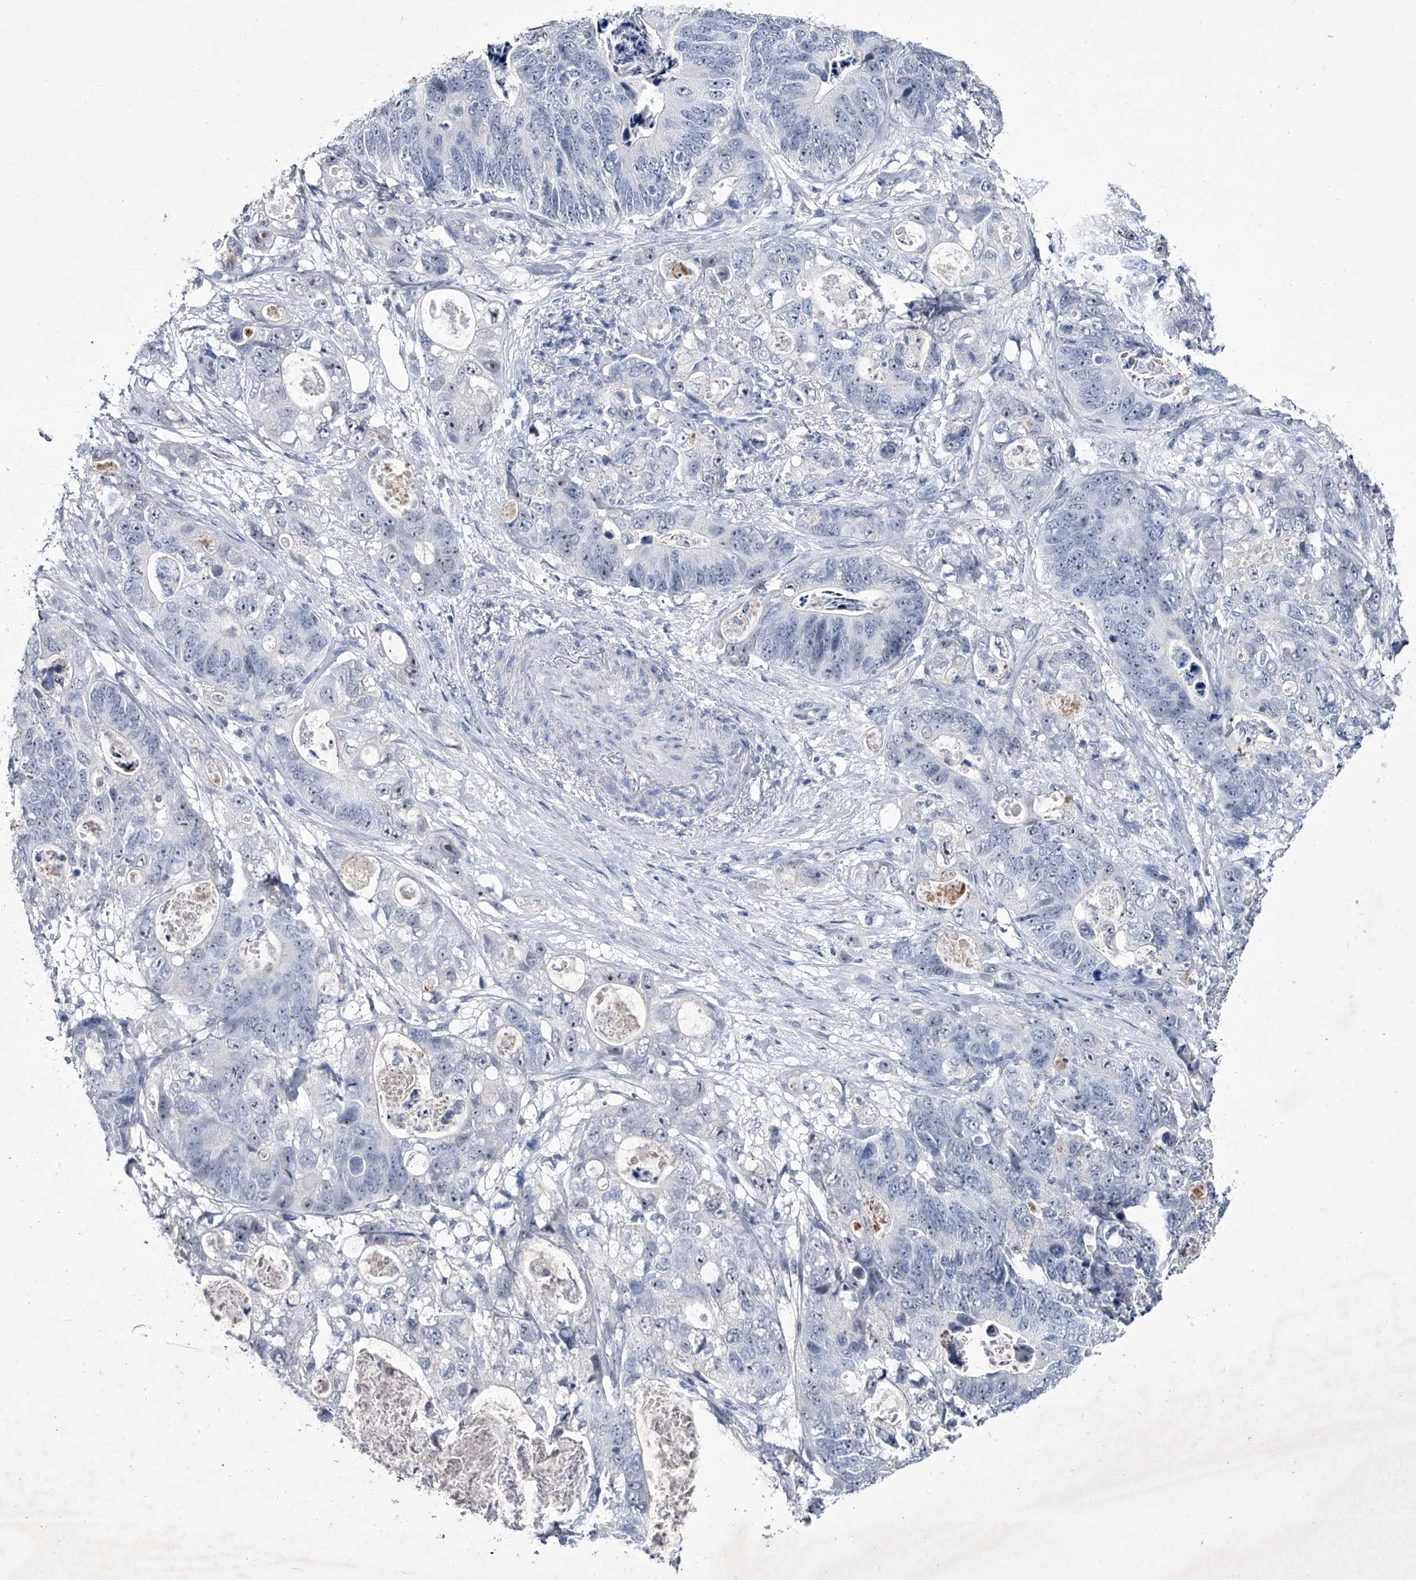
{"staining": {"intensity": "negative", "quantity": "none", "location": "none"}, "tissue": "stomach cancer", "cell_type": "Tumor cells", "image_type": "cancer", "snomed": [{"axis": "morphology", "description": "Normal tissue, NOS"}, {"axis": "morphology", "description": "Adenocarcinoma, NOS"}, {"axis": "topography", "description": "Stomach"}], "caption": "A histopathology image of stomach cancer (adenocarcinoma) stained for a protein demonstrates no brown staining in tumor cells. The staining was performed using DAB (3,3'-diaminobenzidine) to visualize the protein expression in brown, while the nuclei were stained in blue with hematoxylin (Magnification: 20x).", "gene": "CRISP2", "patient": {"sex": "female", "age": 89}}